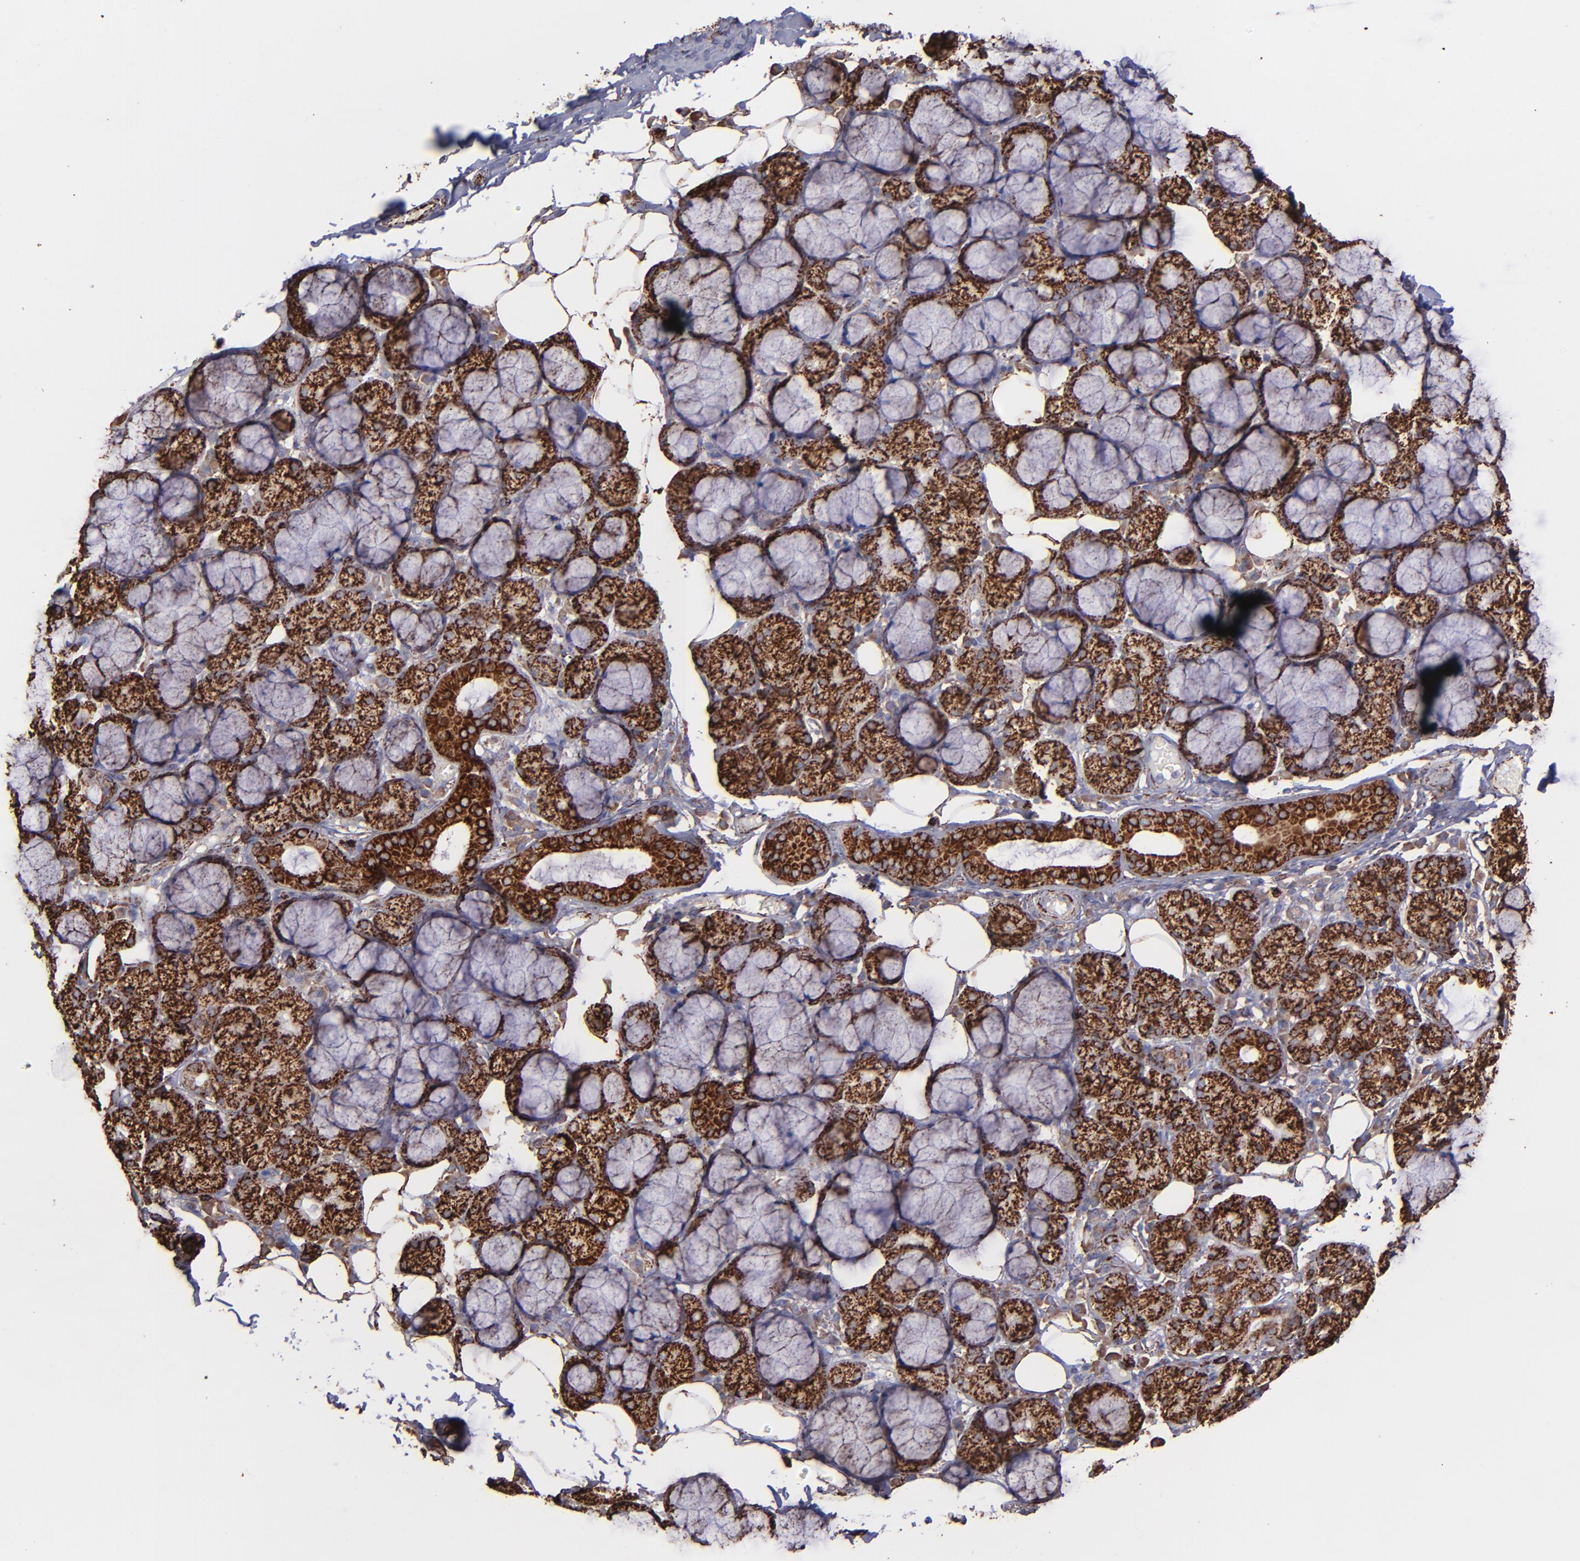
{"staining": {"intensity": "strong", "quantity": "25%-75%", "location": "cytoplasmic/membranous"}, "tissue": "salivary gland", "cell_type": "Glandular cells", "image_type": "normal", "snomed": [{"axis": "morphology", "description": "Normal tissue, NOS"}, {"axis": "topography", "description": "Skeletal muscle"}, {"axis": "topography", "description": "Oral tissue"}, {"axis": "topography", "description": "Salivary gland"}, {"axis": "topography", "description": "Peripheral nerve tissue"}], "caption": "Benign salivary gland shows strong cytoplasmic/membranous positivity in approximately 25%-75% of glandular cells The staining was performed using DAB, with brown indicating positive protein expression. Nuclei are stained blue with hematoxylin..", "gene": "MAOB", "patient": {"sex": "male", "age": 54}}